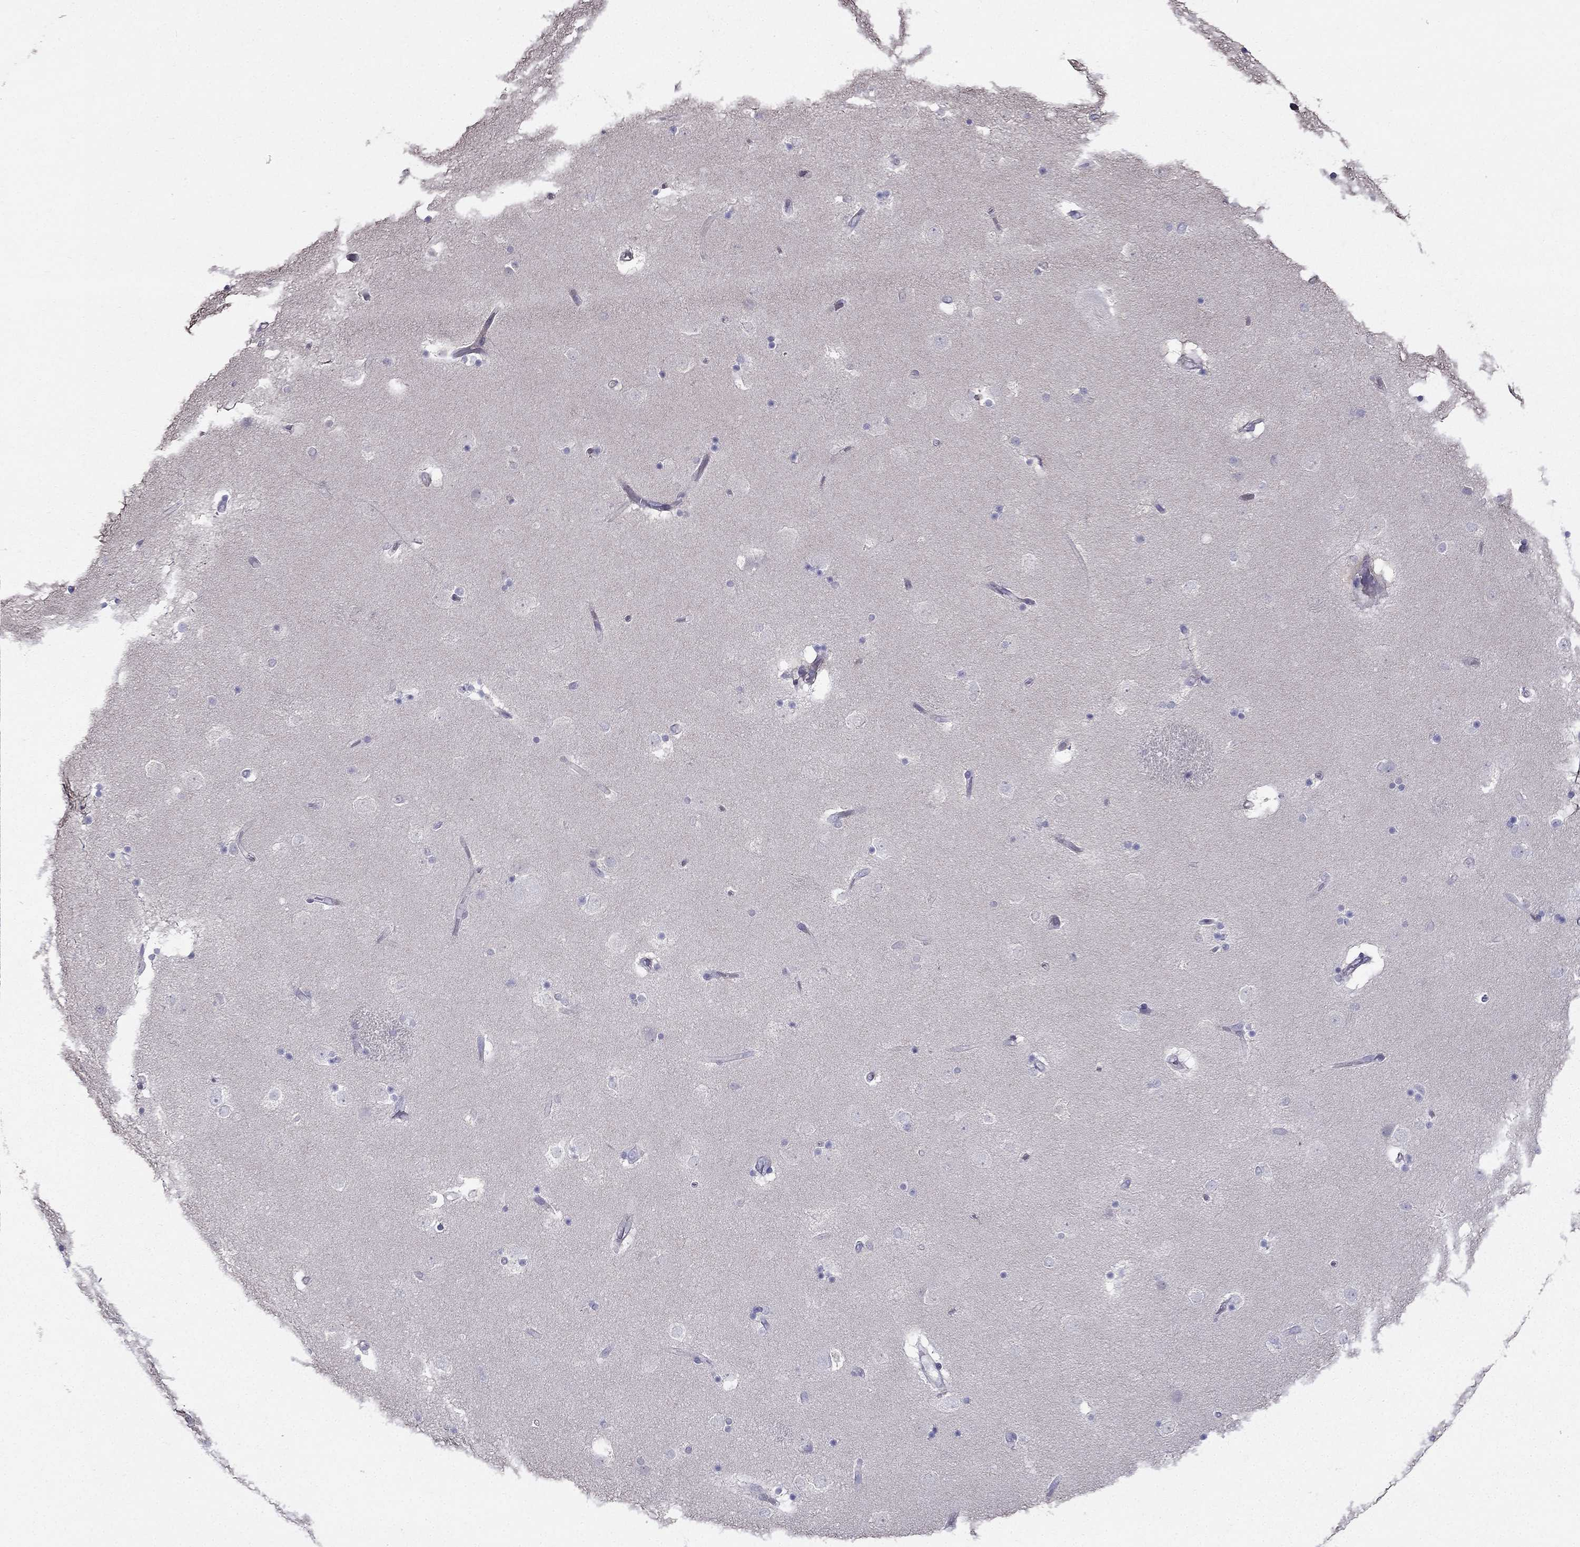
{"staining": {"intensity": "negative", "quantity": "none", "location": "none"}, "tissue": "caudate", "cell_type": "Glial cells", "image_type": "normal", "snomed": [{"axis": "morphology", "description": "Normal tissue, NOS"}, {"axis": "topography", "description": "Lateral ventricle wall"}], "caption": "An image of human caudate is negative for staining in glial cells. (Stains: DAB (3,3'-diaminobenzidine) IHC with hematoxylin counter stain, Microscopy: brightfield microscopy at high magnification).", "gene": "AS3MT", "patient": {"sex": "male", "age": 51}}